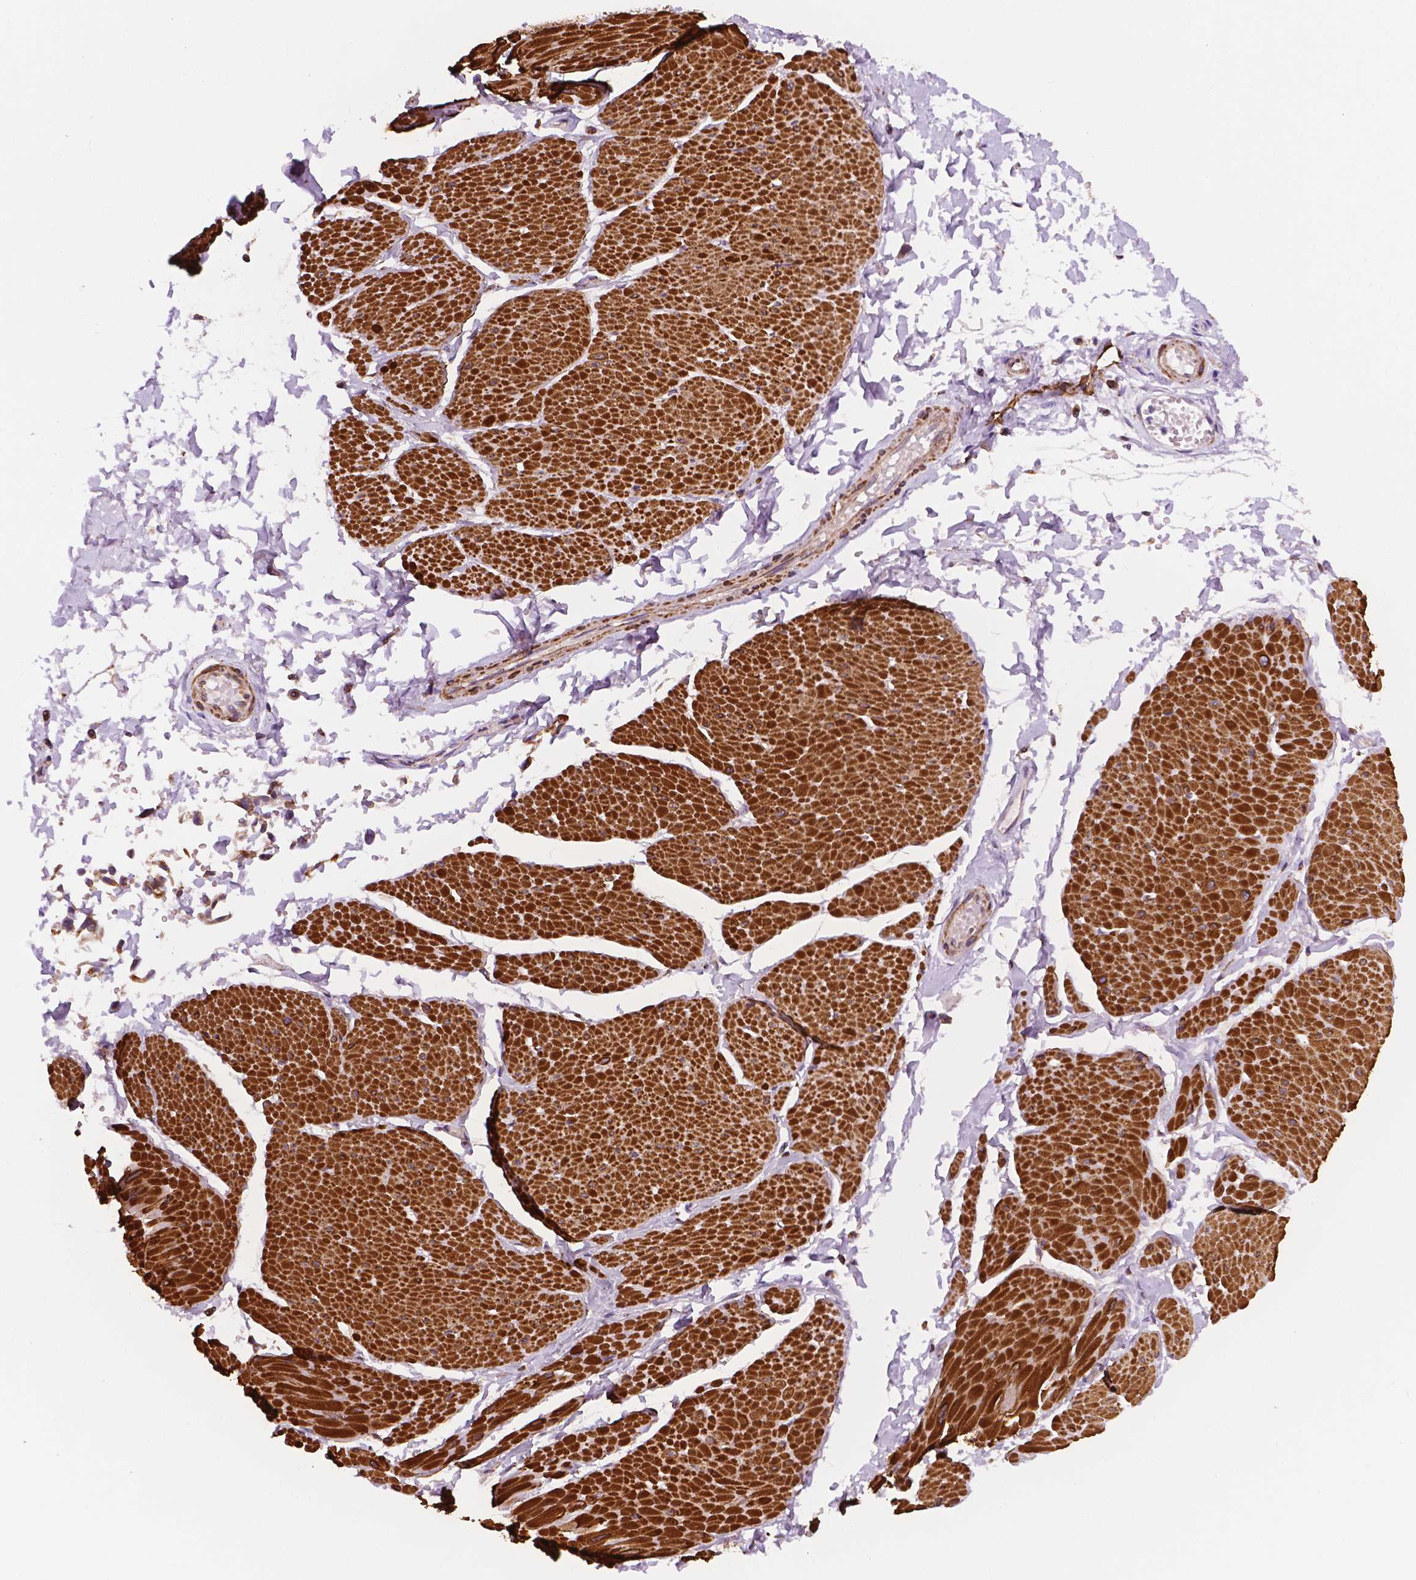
{"staining": {"intensity": "weak", "quantity": ">75%", "location": "cytoplasmic/membranous"}, "tissue": "adipose tissue", "cell_type": "Adipocytes", "image_type": "normal", "snomed": [{"axis": "morphology", "description": "Normal tissue, NOS"}, {"axis": "topography", "description": "Smooth muscle"}, {"axis": "topography", "description": "Peripheral nerve tissue"}], "caption": "Immunohistochemistry (IHC) (DAB (3,3'-diaminobenzidine)) staining of normal human adipose tissue shows weak cytoplasmic/membranous protein positivity in approximately >75% of adipocytes. Immunohistochemistry stains the protein in brown and the nuclei are stained blue.", "gene": "GEMIN4", "patient": {"sex": "male", "age": 58}}